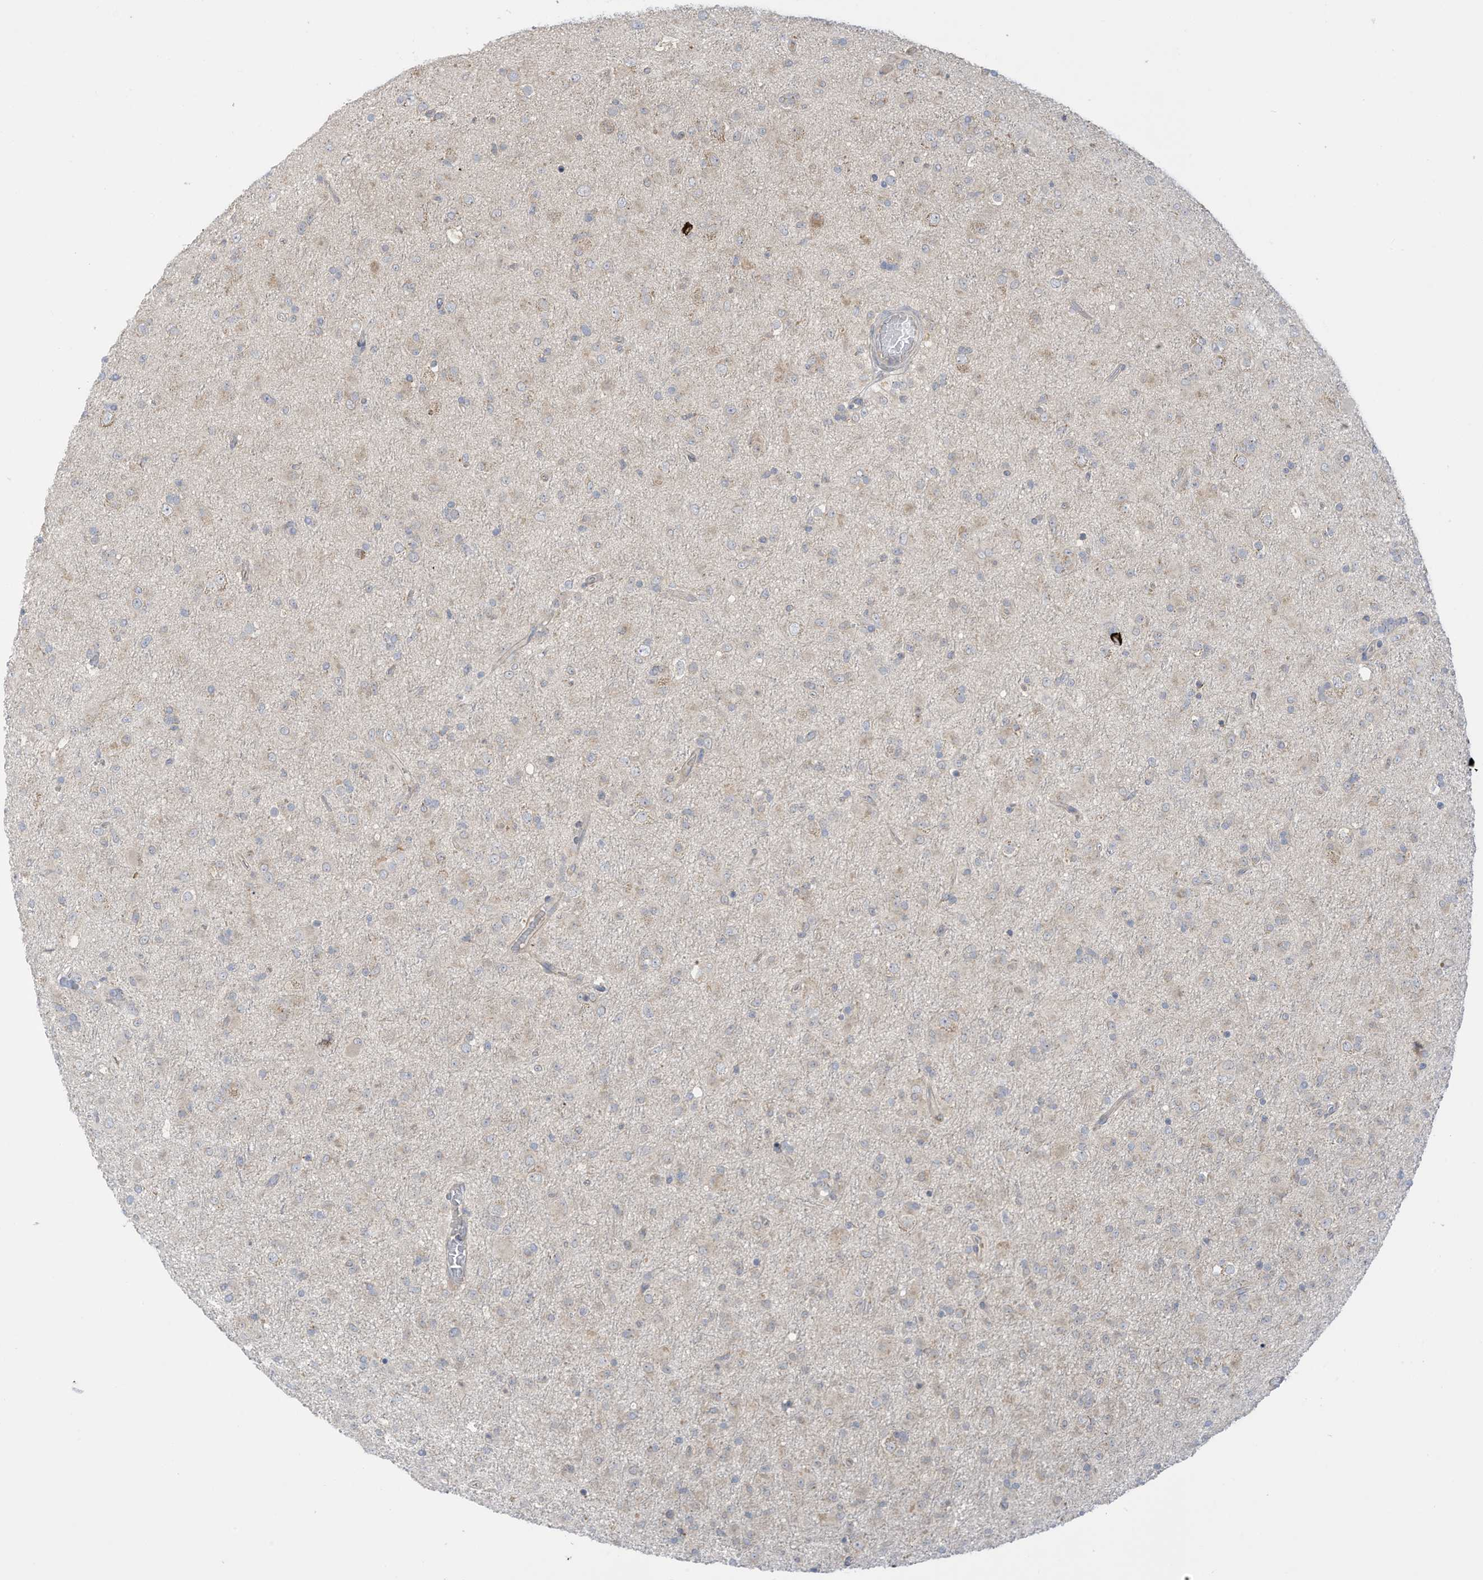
{"staining": {"intensity": "weak", "quantity": "<25%", "location": "cytoplasmic/membranous"}, "tissue": "glioma", "cell_type": "Tumor cells", "image_type": "cancer", "snomed": [{"axis": "morphology", "description": "Glioma, malignant, Low grade"}, {"axis": "topography", "description": "Brain"}], "caption": "An immunohistochemistry (IHC) image of glioma is shown. There is no staining in tumor cells of glioma.", "gene": "LRRN2", "patient": {"sex": "male", "age": 65}}